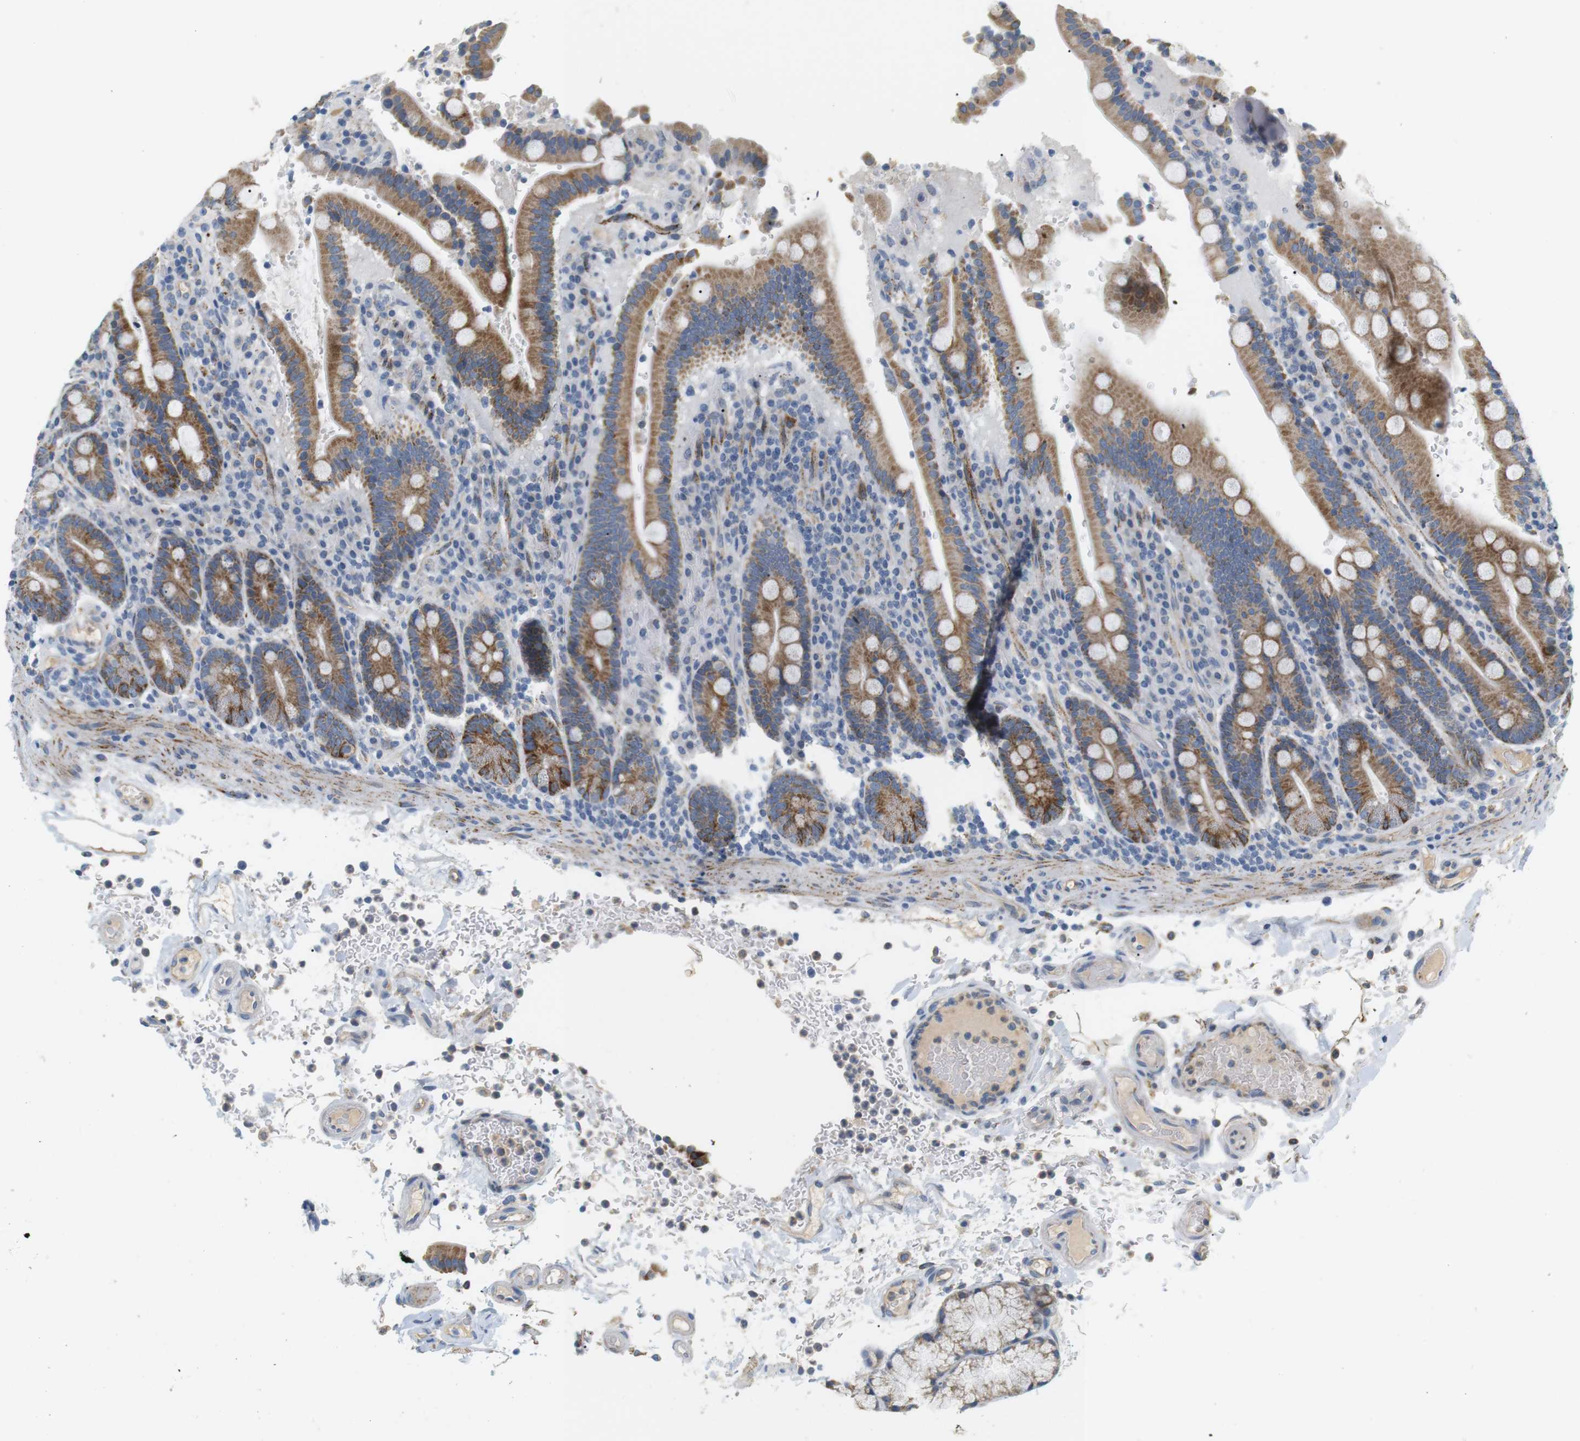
{"staining": {"intensity": "moderate", "quantity": ">75%", "location": "cytoplasmic/membranous"}, "tissue": "duodenum", "cell_type": "Glandular cells", "image_type": "normal", "snomed": [{"axis": "morphology", "description": "Normal tissue, NOS"}, {"axis": "topography", "description": "Small intestine, NOS"}], "caption": "Human duodenum stained with a protein marker shows moderate staining in glandular cells.", "gene": "CD300E", "patient": {"sex": "female", "age": 71}}